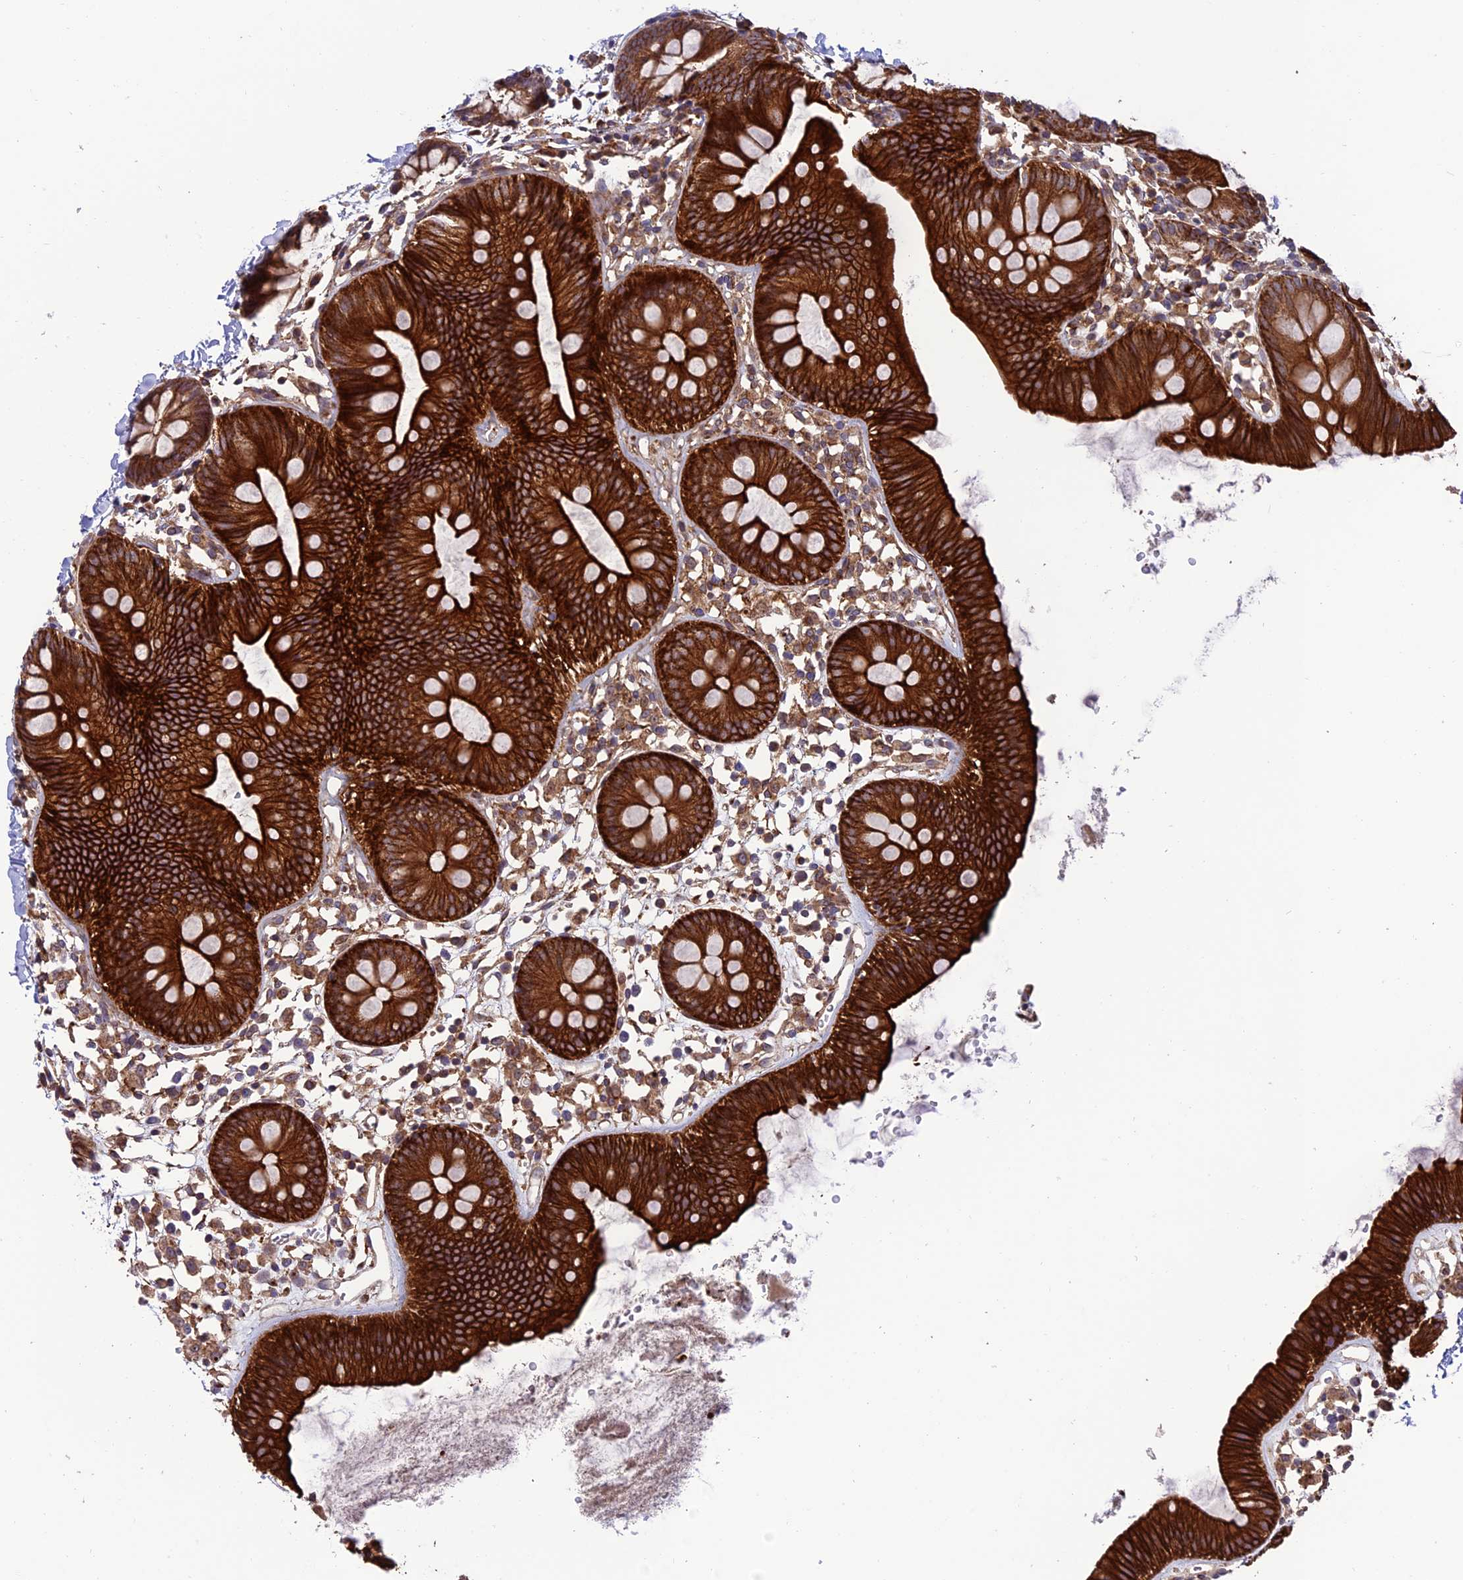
{"staining": {"intensity": "moderate", "quantity": "25%-75%", "location": "cytoplasmic/membranous"}, "tissue": "colon", "cell_type": "Endothelial cells", "image_type": "normal", "snomed": [{"axis": "morphology", "description": "Normal tissue, NOS"}, {"axis": "topography", "description": "Colon"}], "caption": "A medium amount of moderate cytoplasmic/membranous staining is seen in approximately 25%-75% of endothelial cells in benign colon. Immunohistochemistry (ihc) stains the protein in brown and the nuclei are stained blue.", "gene": "TNIP3", "patient": {"sex": "male", "age": 56}}